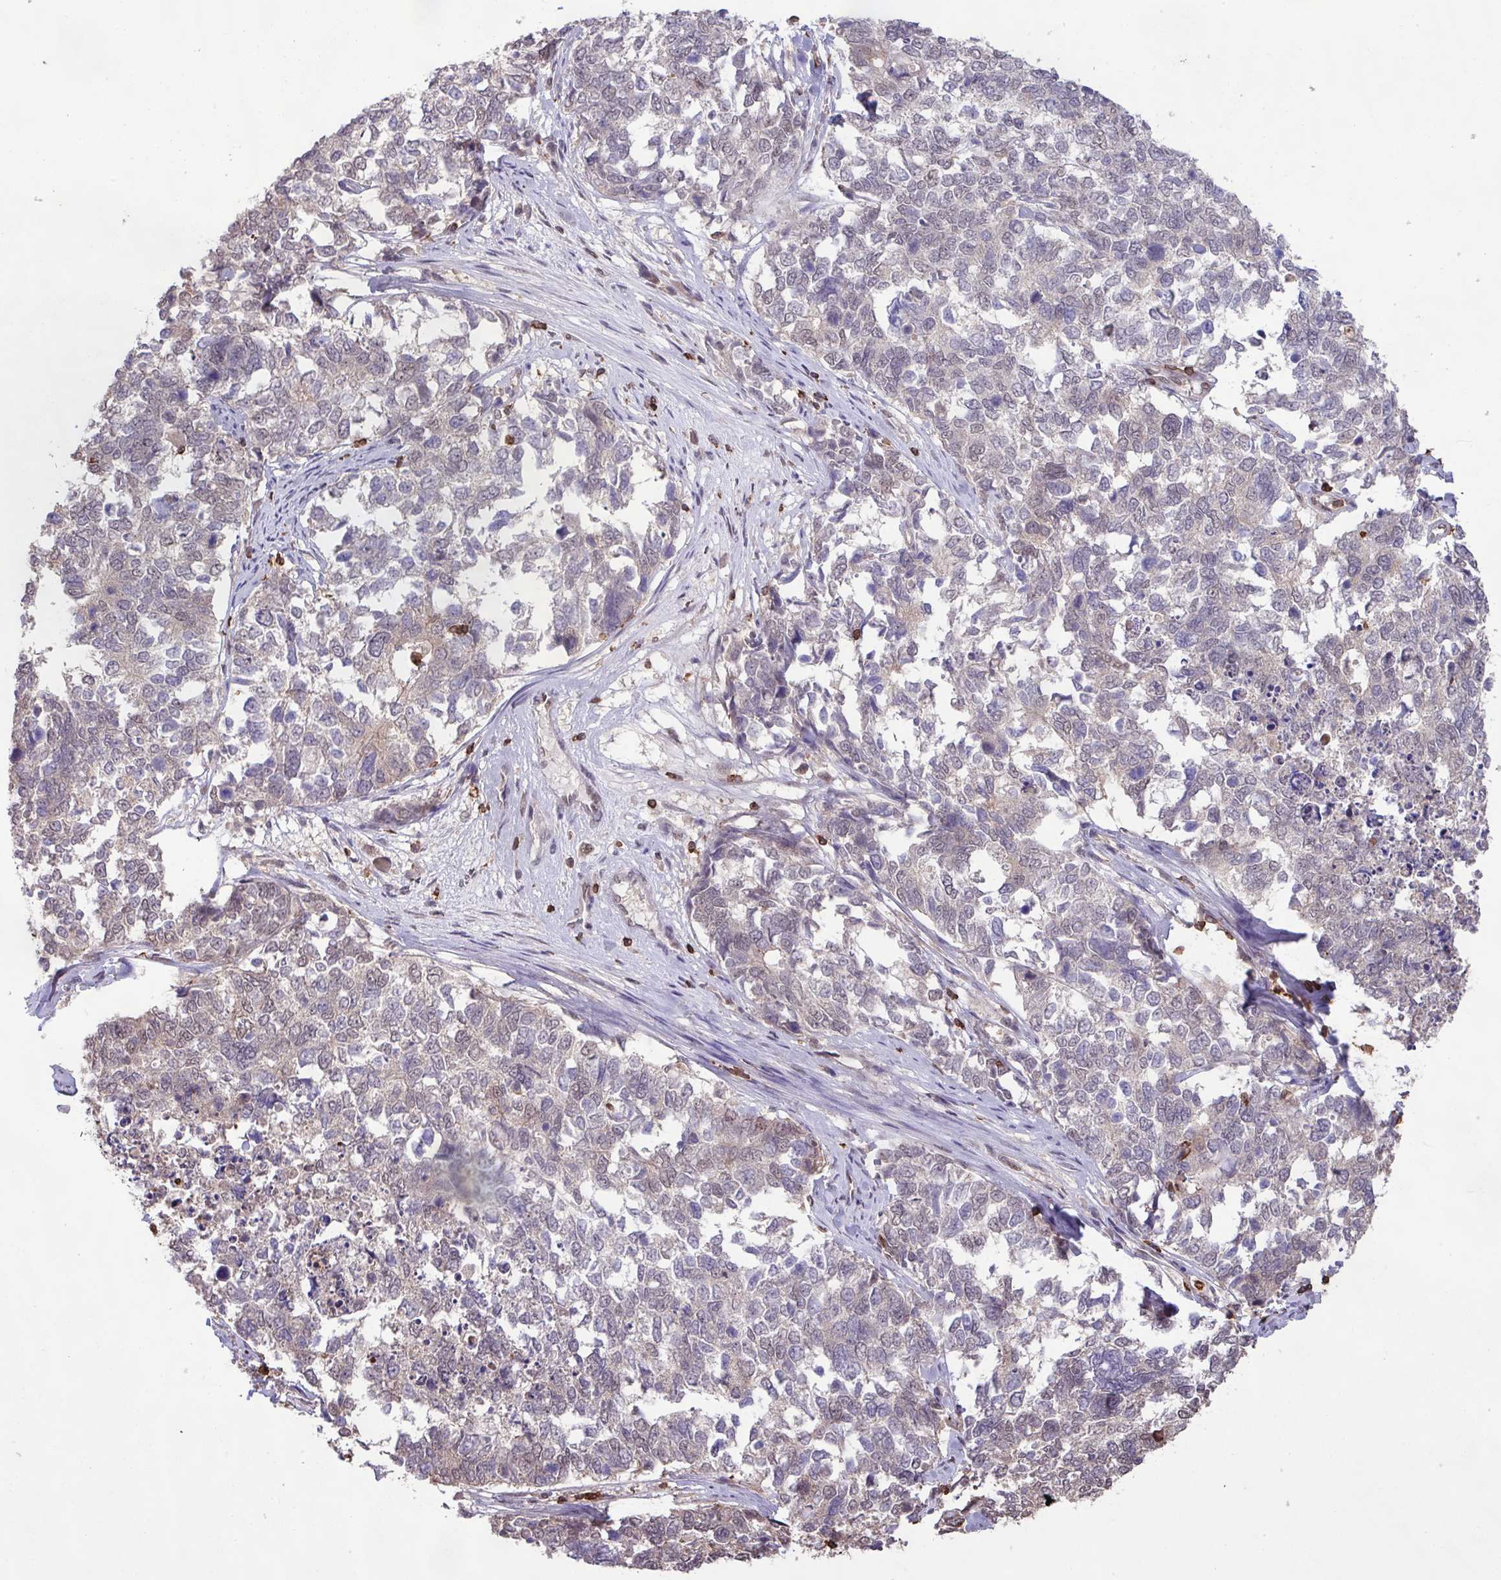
{"staining": {"intensity": "negative", "quantity": "none", "location": "none"}, "tissue": "cervical cancer", "cell_type": "Tumor cells", "image_type": "cancer", "snomed": [{"axis": "morphology", "description": "Squamous cell carcinoma, NOS"}, {"axis": "topography", "description": "Cervix"}], "caption": "Human cervical cancer stained for a protein using immunohistochemistry exhibits no staining in tumor cells.", "gene": "GON7", "patient": {"sex": "female", "age": 63}}